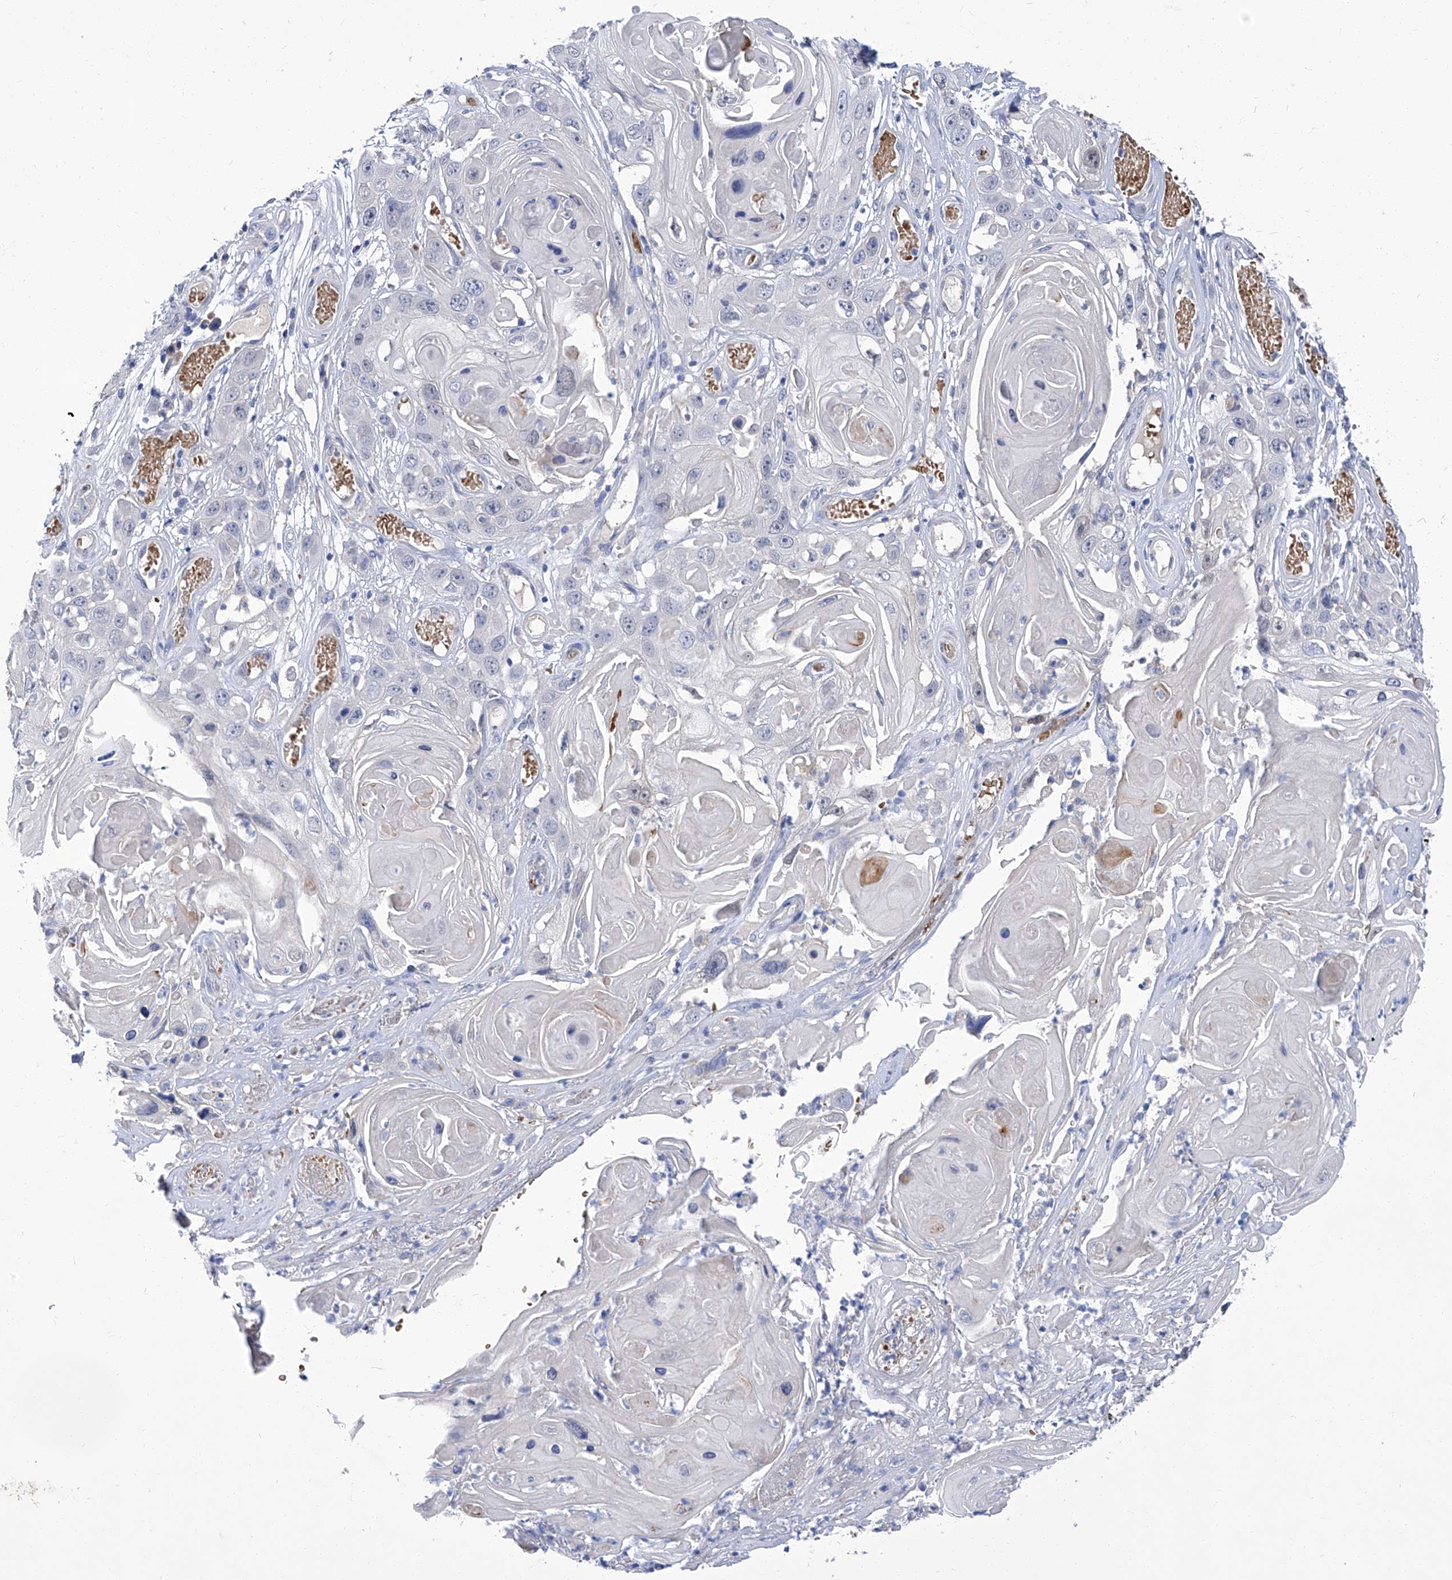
{"staining": {"intensity": "negative", "quantity": "none", "location": "none"}, "tissue": "skin cancer", "cell_type": "Tumor cells", "image_type": "cancer", "snomed": [{"axis": "morphology", "description": "Squamous cell carcinoma, NOS"}, {"axis": "topography", "description": "Skin"}], "caption": "Tumor cells show no significant protein expression in skin cancer.", "gene": "PARD3", "patient": {"sex": "male", "age": 55}}